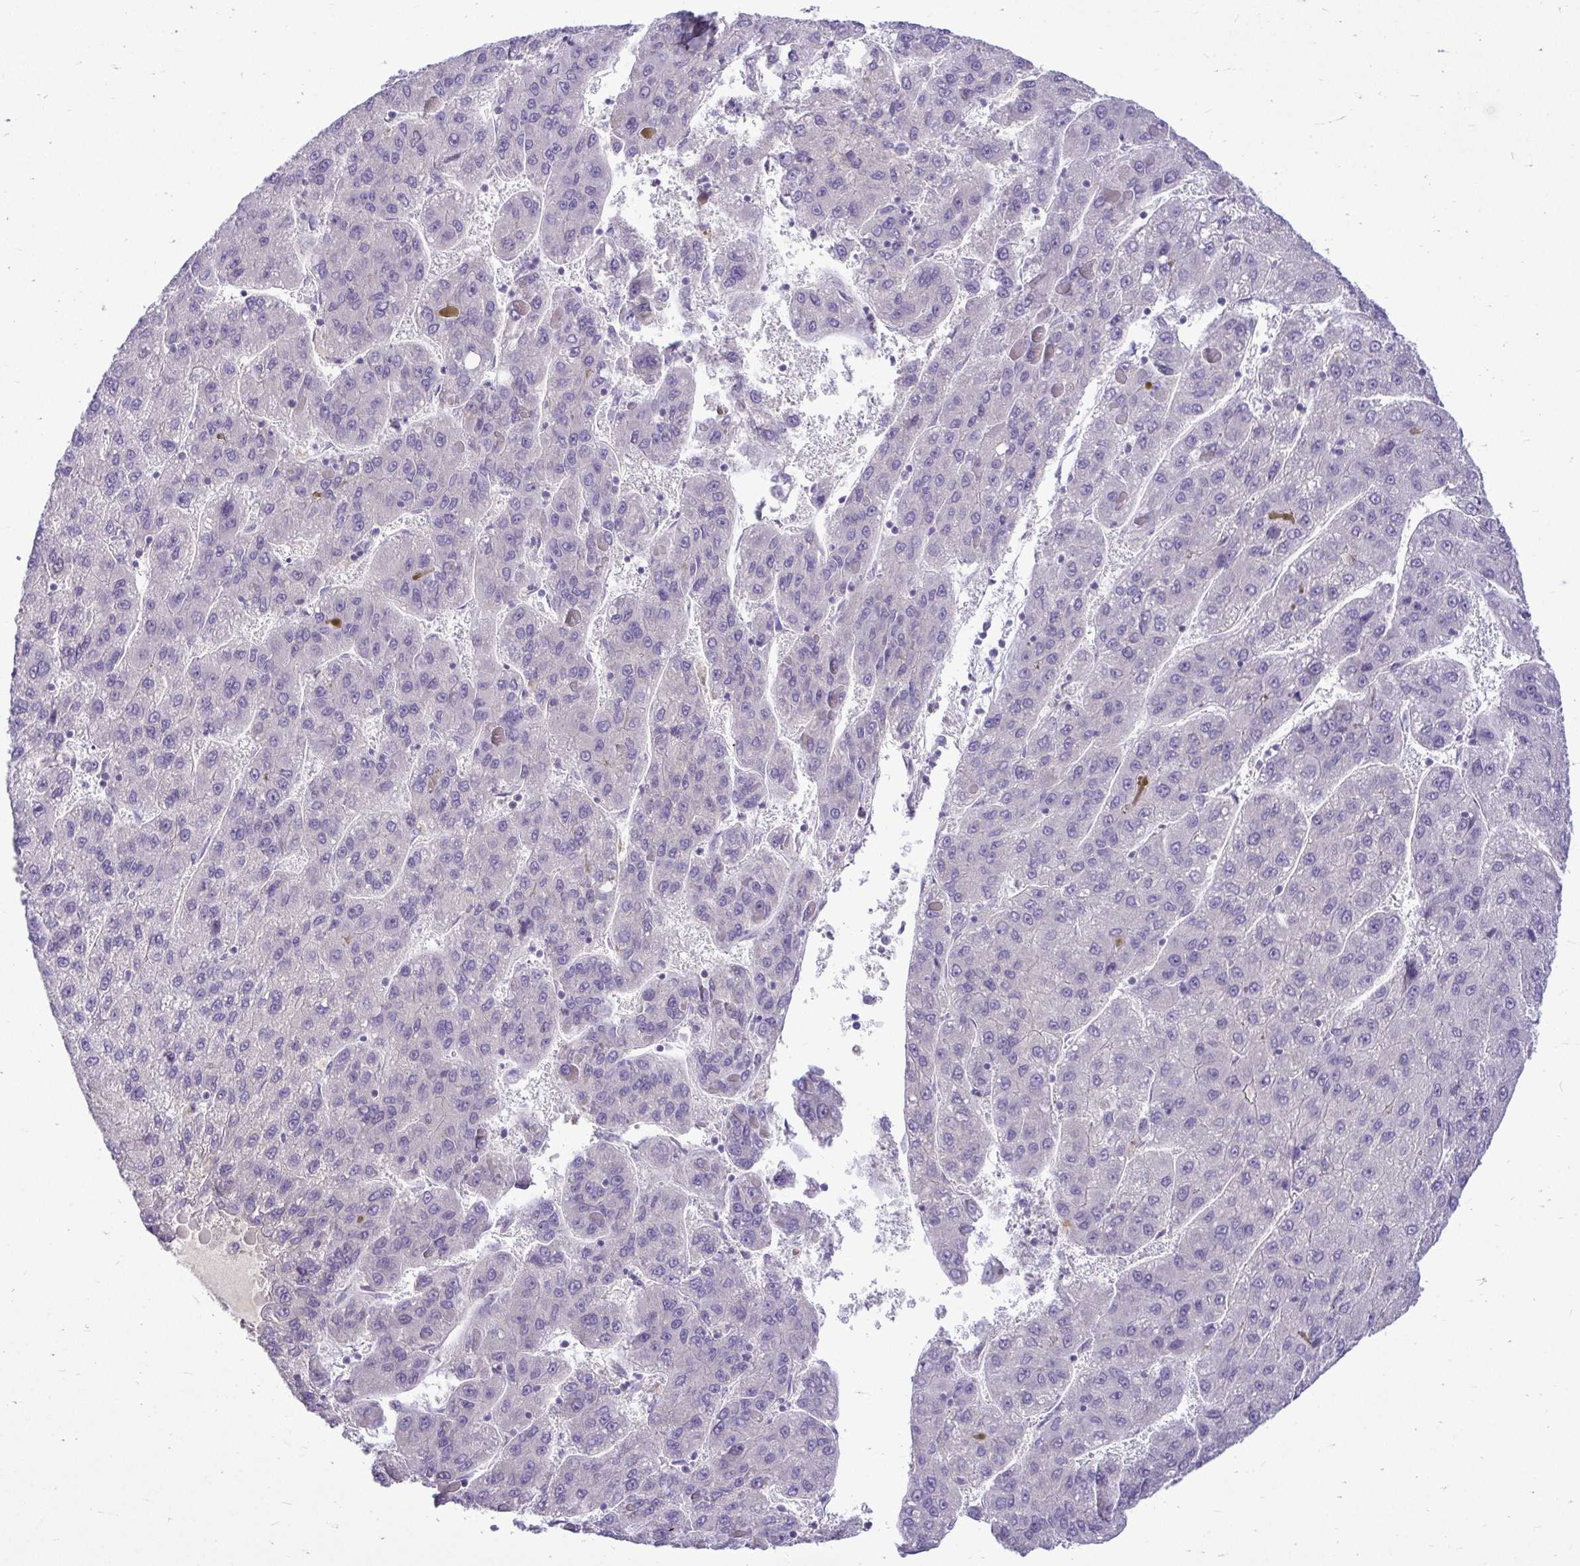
{"staining": {"intensity": "negative", "quantity": "none", "location": "none"}, "tissue": "liver cancer", "cell_type": "Tumor cells", "image_type": "cancer", "snomed": [{"axis": "morphology", "description": "Carcinoma, Hepatocellular, NOS"}, {"axis": "topography", "description": "Liver"}], "caption": "This is a micrograph of immunohistochemistry staining of liver hepatocellular carcinoma, which shows no expression in tumor cells.", "gene": "CDC20", "patient": {"sex": "female", "age": 82}}